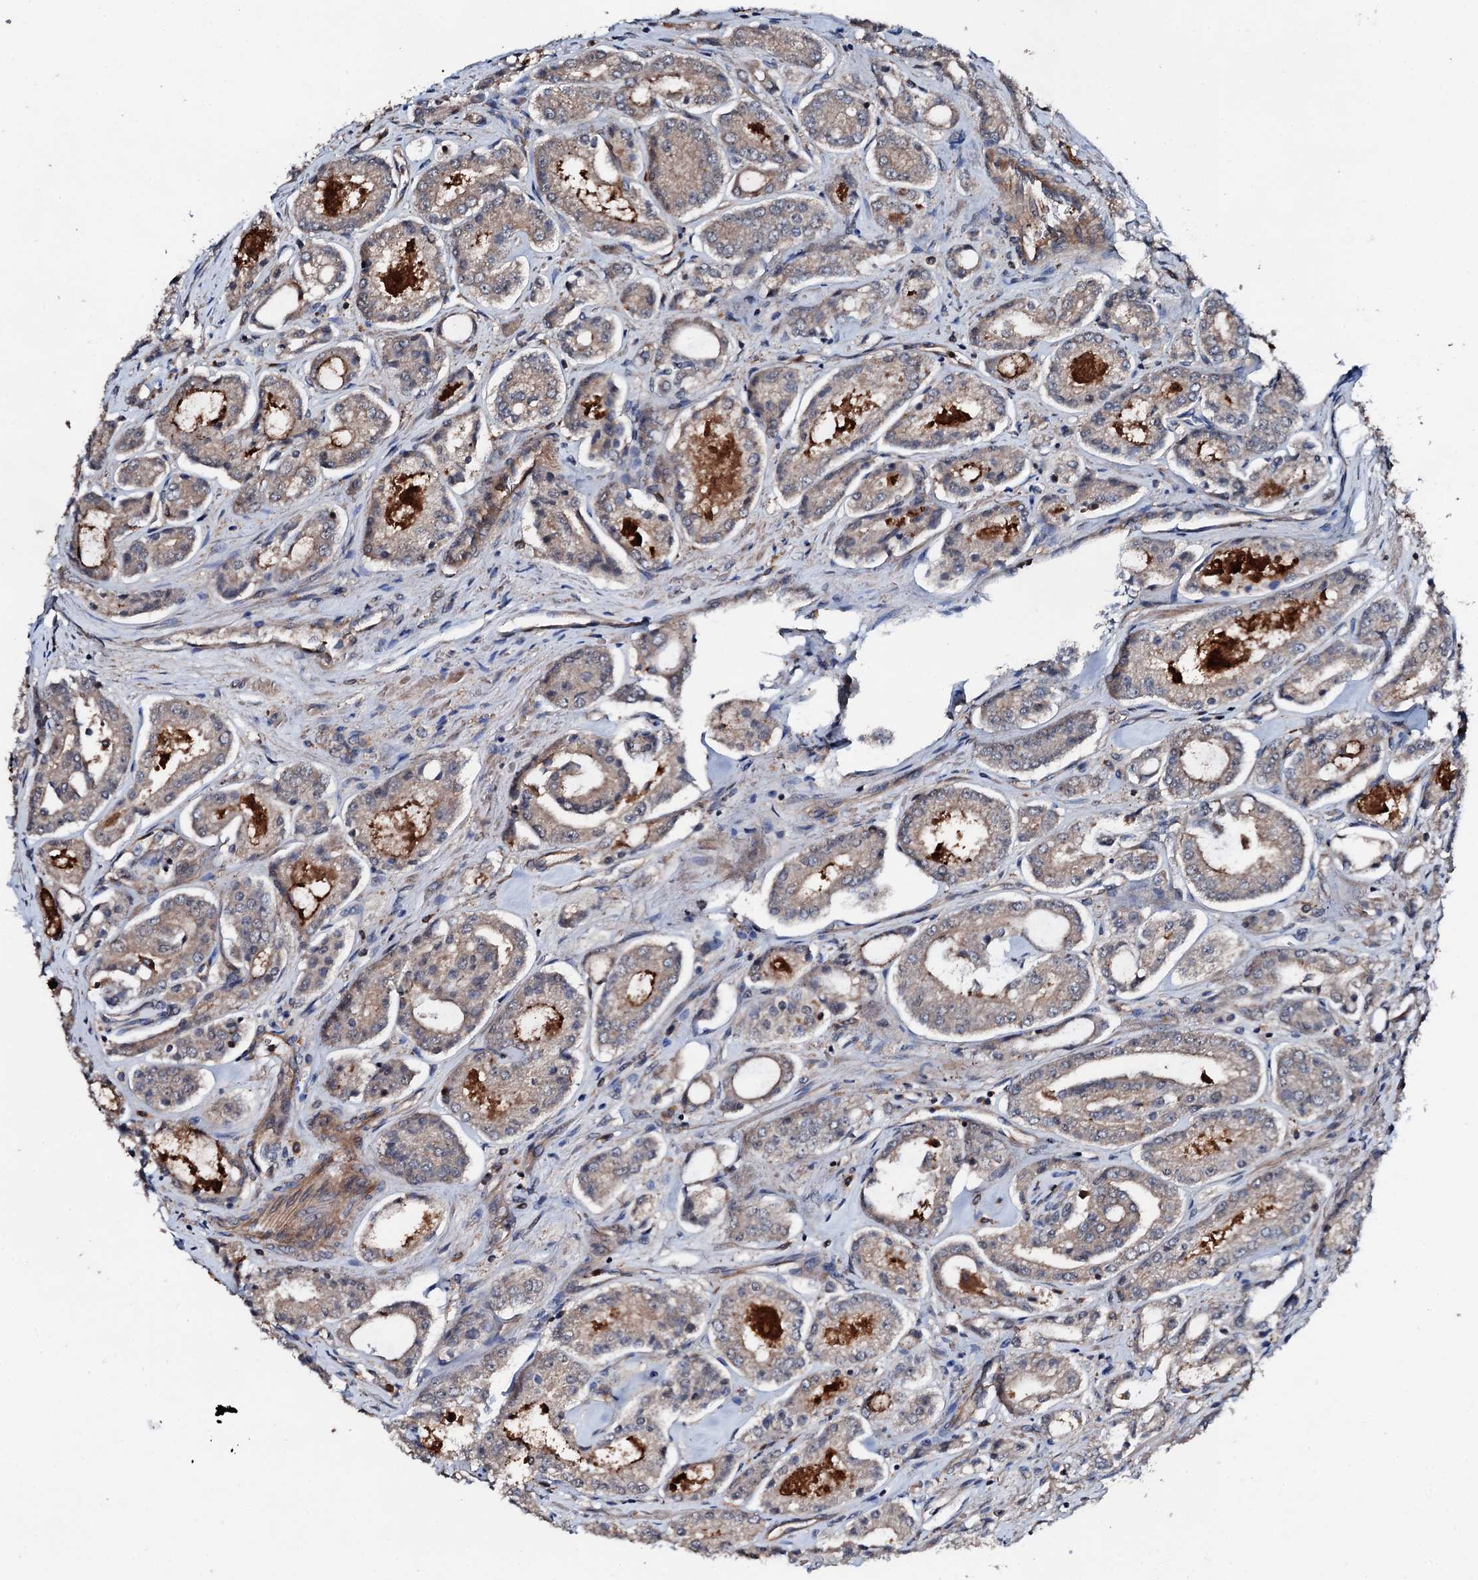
{"staining": {"intensity": "weak", "quantity": "<25%", "location": "cytoplasmic/membranous"}, "tissue": "prostate cancer", "cell_type": "Tumor cells", "image_type": "cancer", "snomed": [{"axis": "morphology", "description": "Adenocarcinoma, Low grade"}, {"axis": "topography", "description": "Prostate"}], "caption": "Immunohistochemical staining of prostate cancer (adenocarcinoma (low-grade)) demonstrates no significant positivity in tumor cells.", "gene": "FGD4", "patient": {"sex": "male", "age": 68}}